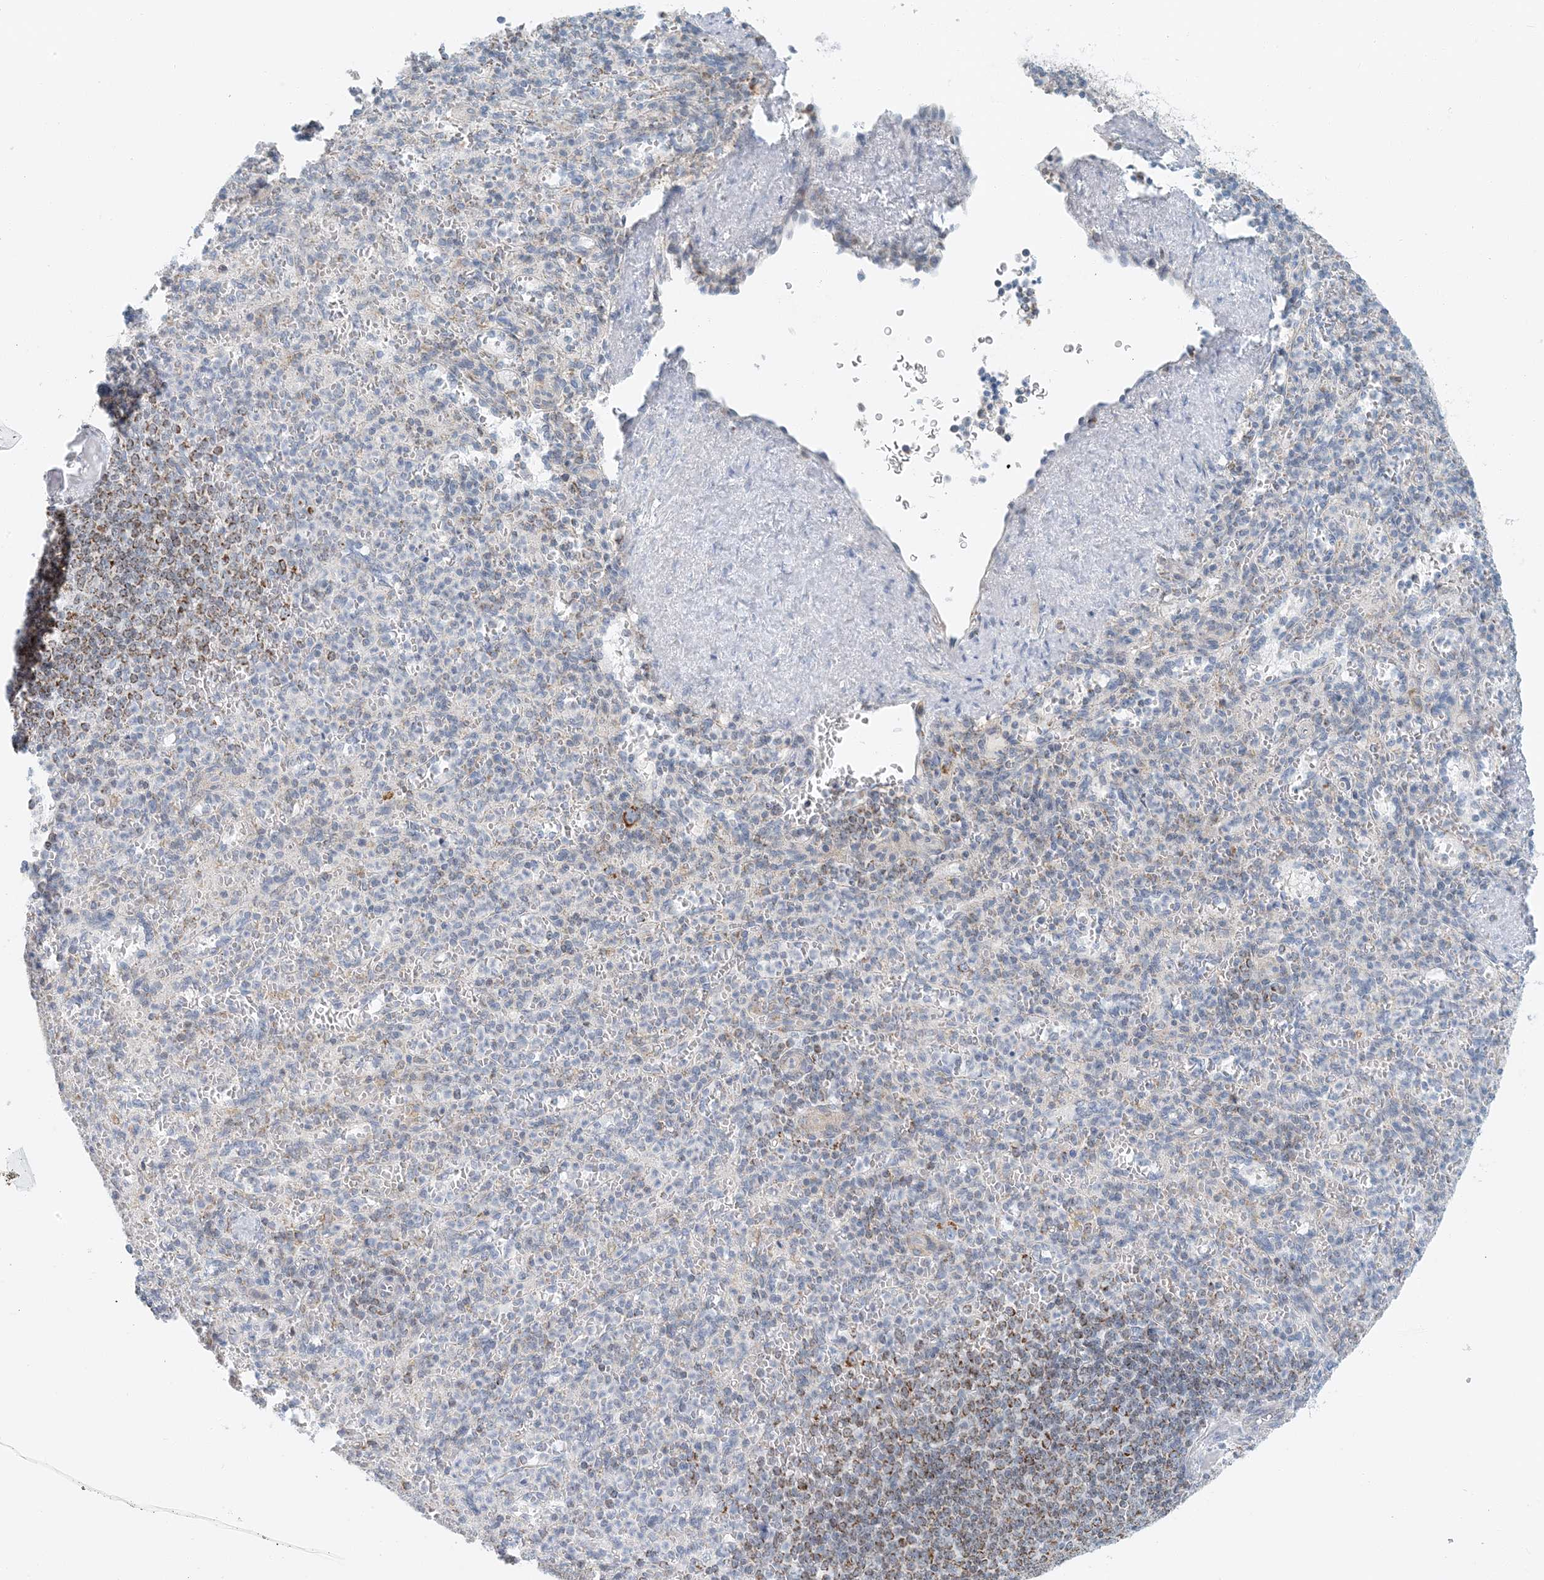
{"staining": {"intensity": "weak", "quantity": "<25%", "location": "cytoplasmic/membranous"}, "tissue": "spleen", "cell_type": "Cells in red pulp", "image_type": "normal", "snomed": [{"axis": "morphology", "description": "Normal tissue, NOS"}, {"axis": "topography", "description": "Spleen"}], "caption": "The image exhibits no staining of cells in red pulp in unremarkable spleen. The staining is performed using DAB brown chromogen with nuclei counter-stained in using hematoxylin.", "gene": "BDH1", "patient": {"sex": "female", "age": 74}}